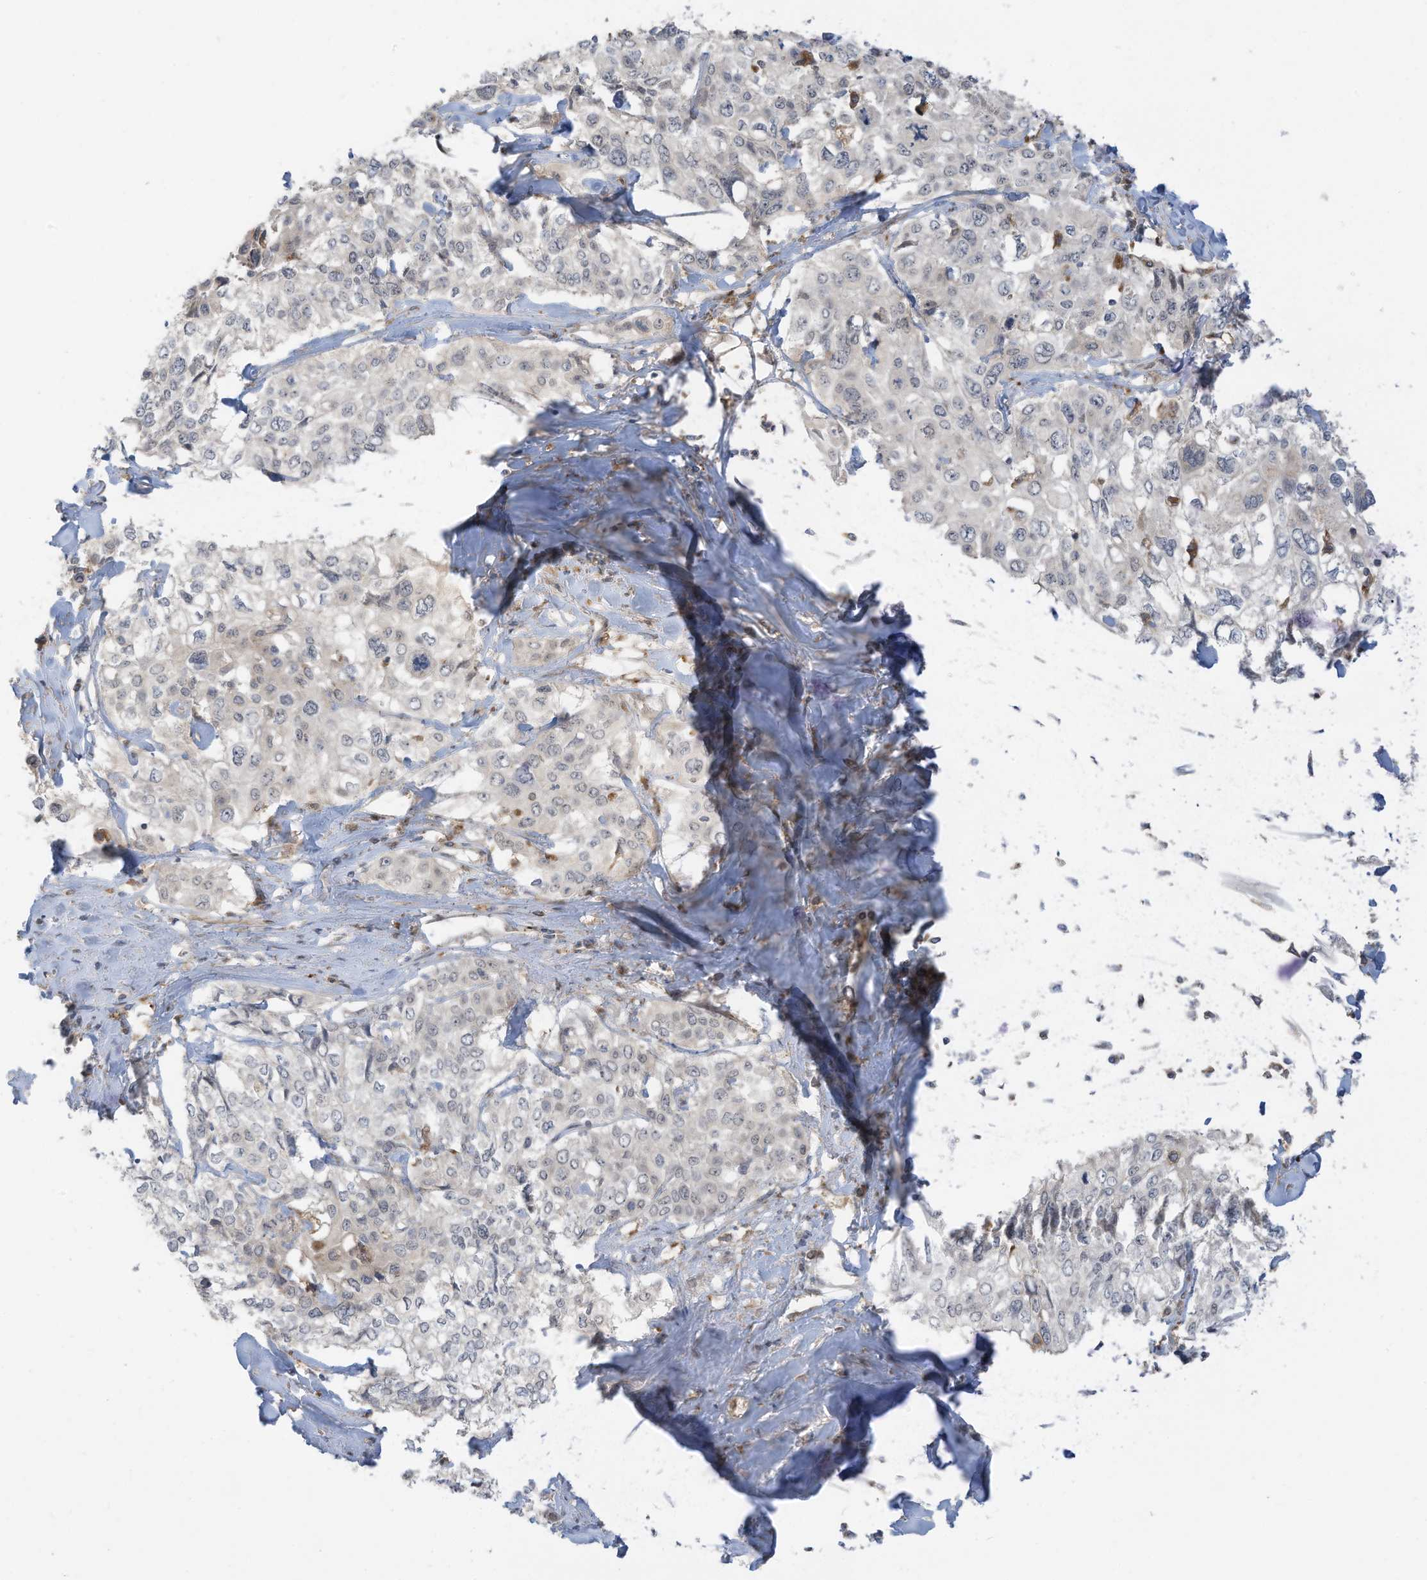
{"staining": {"intensity": "negative", "quantity": "none", "location": "none"}, "tissue": "cervical cancer", "cell_type": "Tumor cells", "image_type": "cancer", "snomed": [{"axis": "morphology", "description": "Squamous cell carcinoma, NOS"}, {"axis": "topography", "description": "Cervix"}], "caption": "This is an immunohistochemistry histopathology image of cervical cancer (squamous cell carcinoma). There is no positivity in tumor cells.", "gene": "DZIP3", "patient": {"sex": "female", "age": 31}}